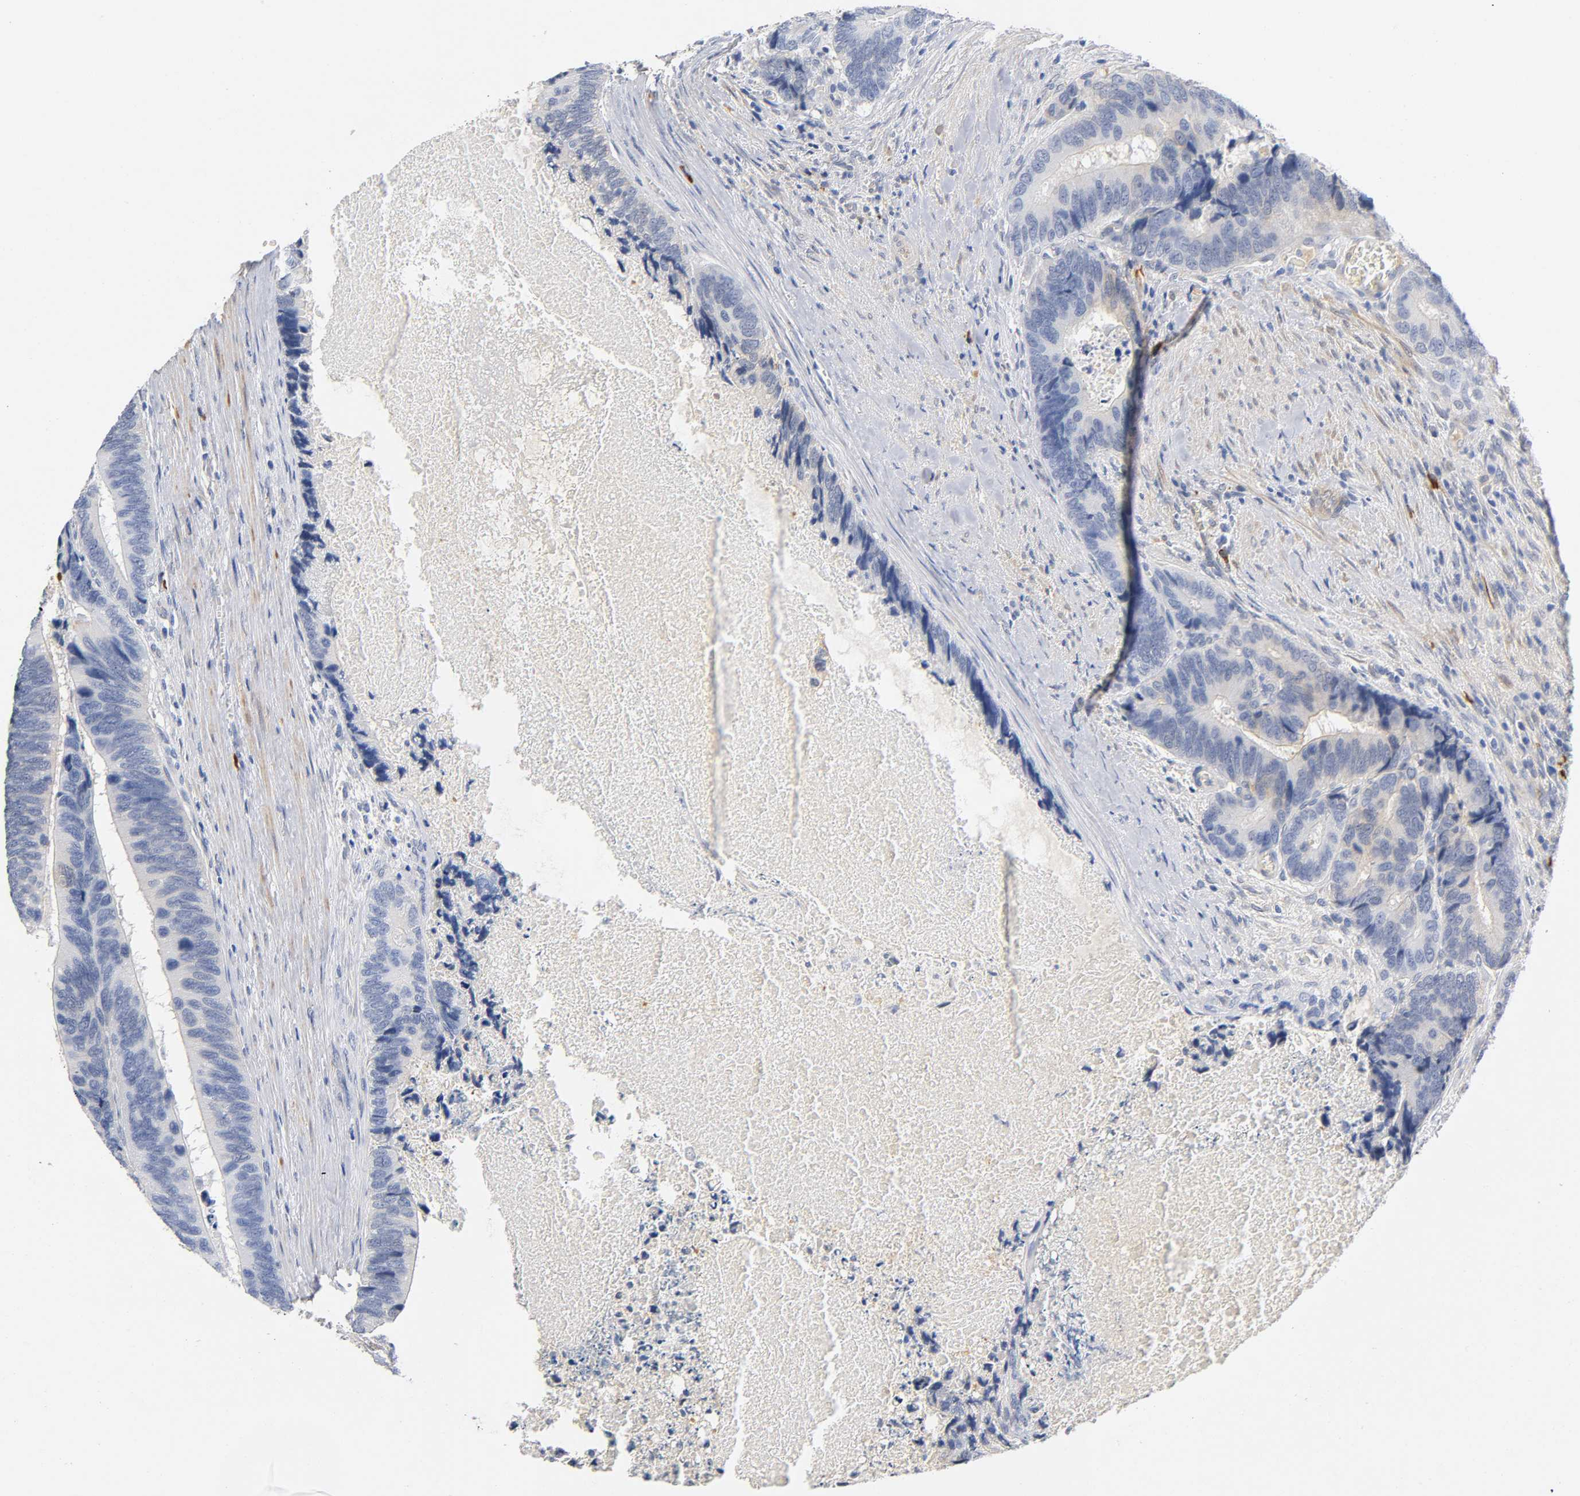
{"staining": {"intensity": "weak", "quantity": "<25%", "location": "cytoplasmic/membranous"}, "tissue": "colorectal cancer", "cell_type": "Tumor cells", "image_type": "cancer", "snomed": [{"axis": "morphology", "description": "Adenocarcinoma, NOS"}, {"axis": "topography", "description": "Colon"}], "caption": "High magnification brightfield microscopy of colorectal cancer (adenocarcinoma) stained with DAB (brown) and counterstained with hematoxylin (blue): tumor cells show no significant staining.", "gene": "TNC", "patient": {"sex": "male", "age": 72}}